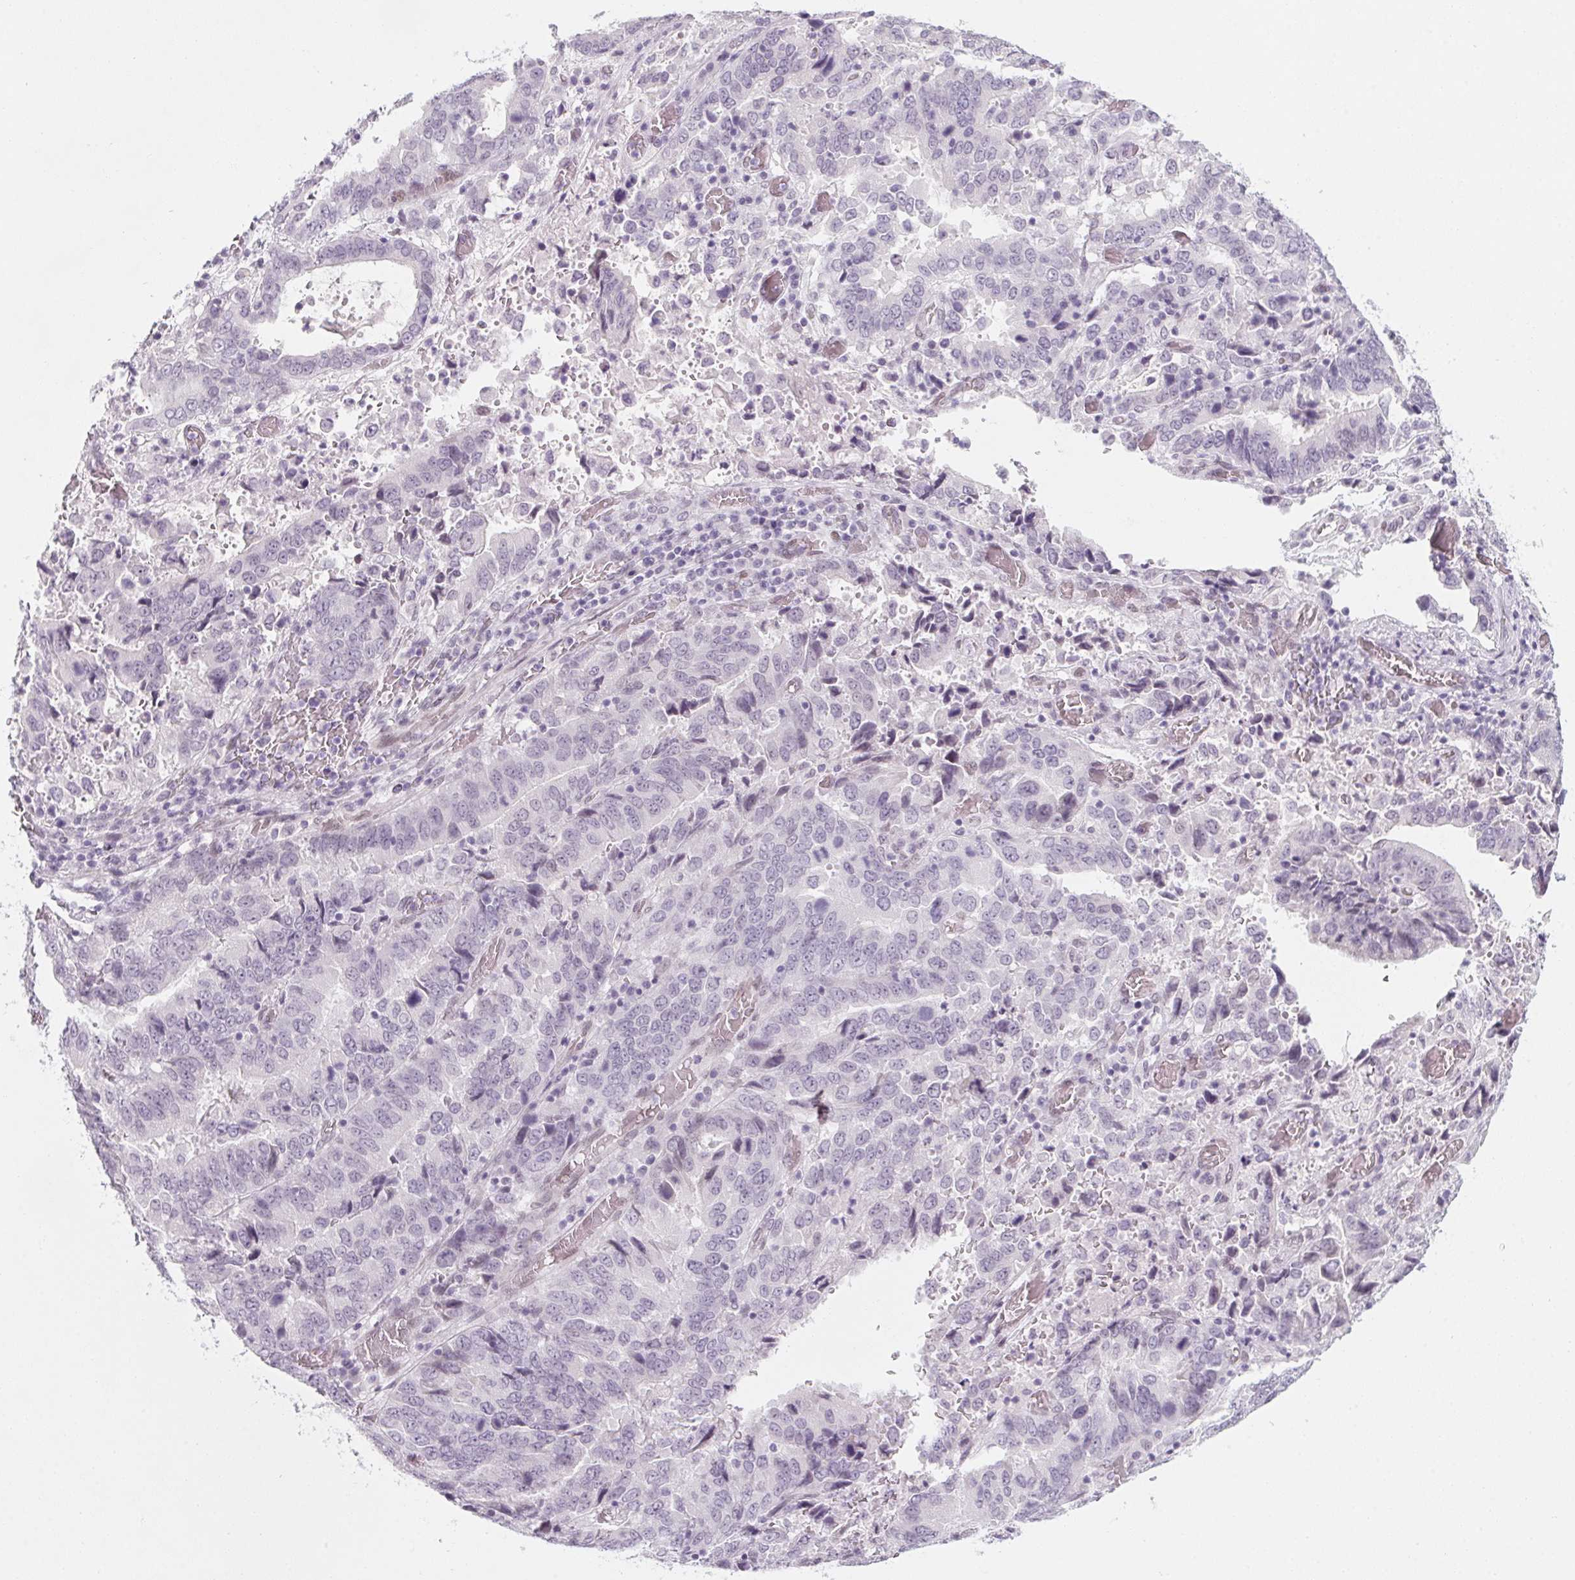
{"staining": {"intensity": "negative", "quantity": "none", "location": "none"}, "tissue": "stomach cancer", "cell_type": "Tumor cells", "image_type": "cancer", "snomed": [{"axis": "morphology", "description": "Adenocarcinoma, NOS"}, {"axis": "topography", "description": "Stomach, upper"}], "caption": "Adenocarcinoma (stomach) stained for a protein using IHC displays no staining tumor cells.", "gene": "KCNQ2", "patient": {"sex": "male", "age": 74}}